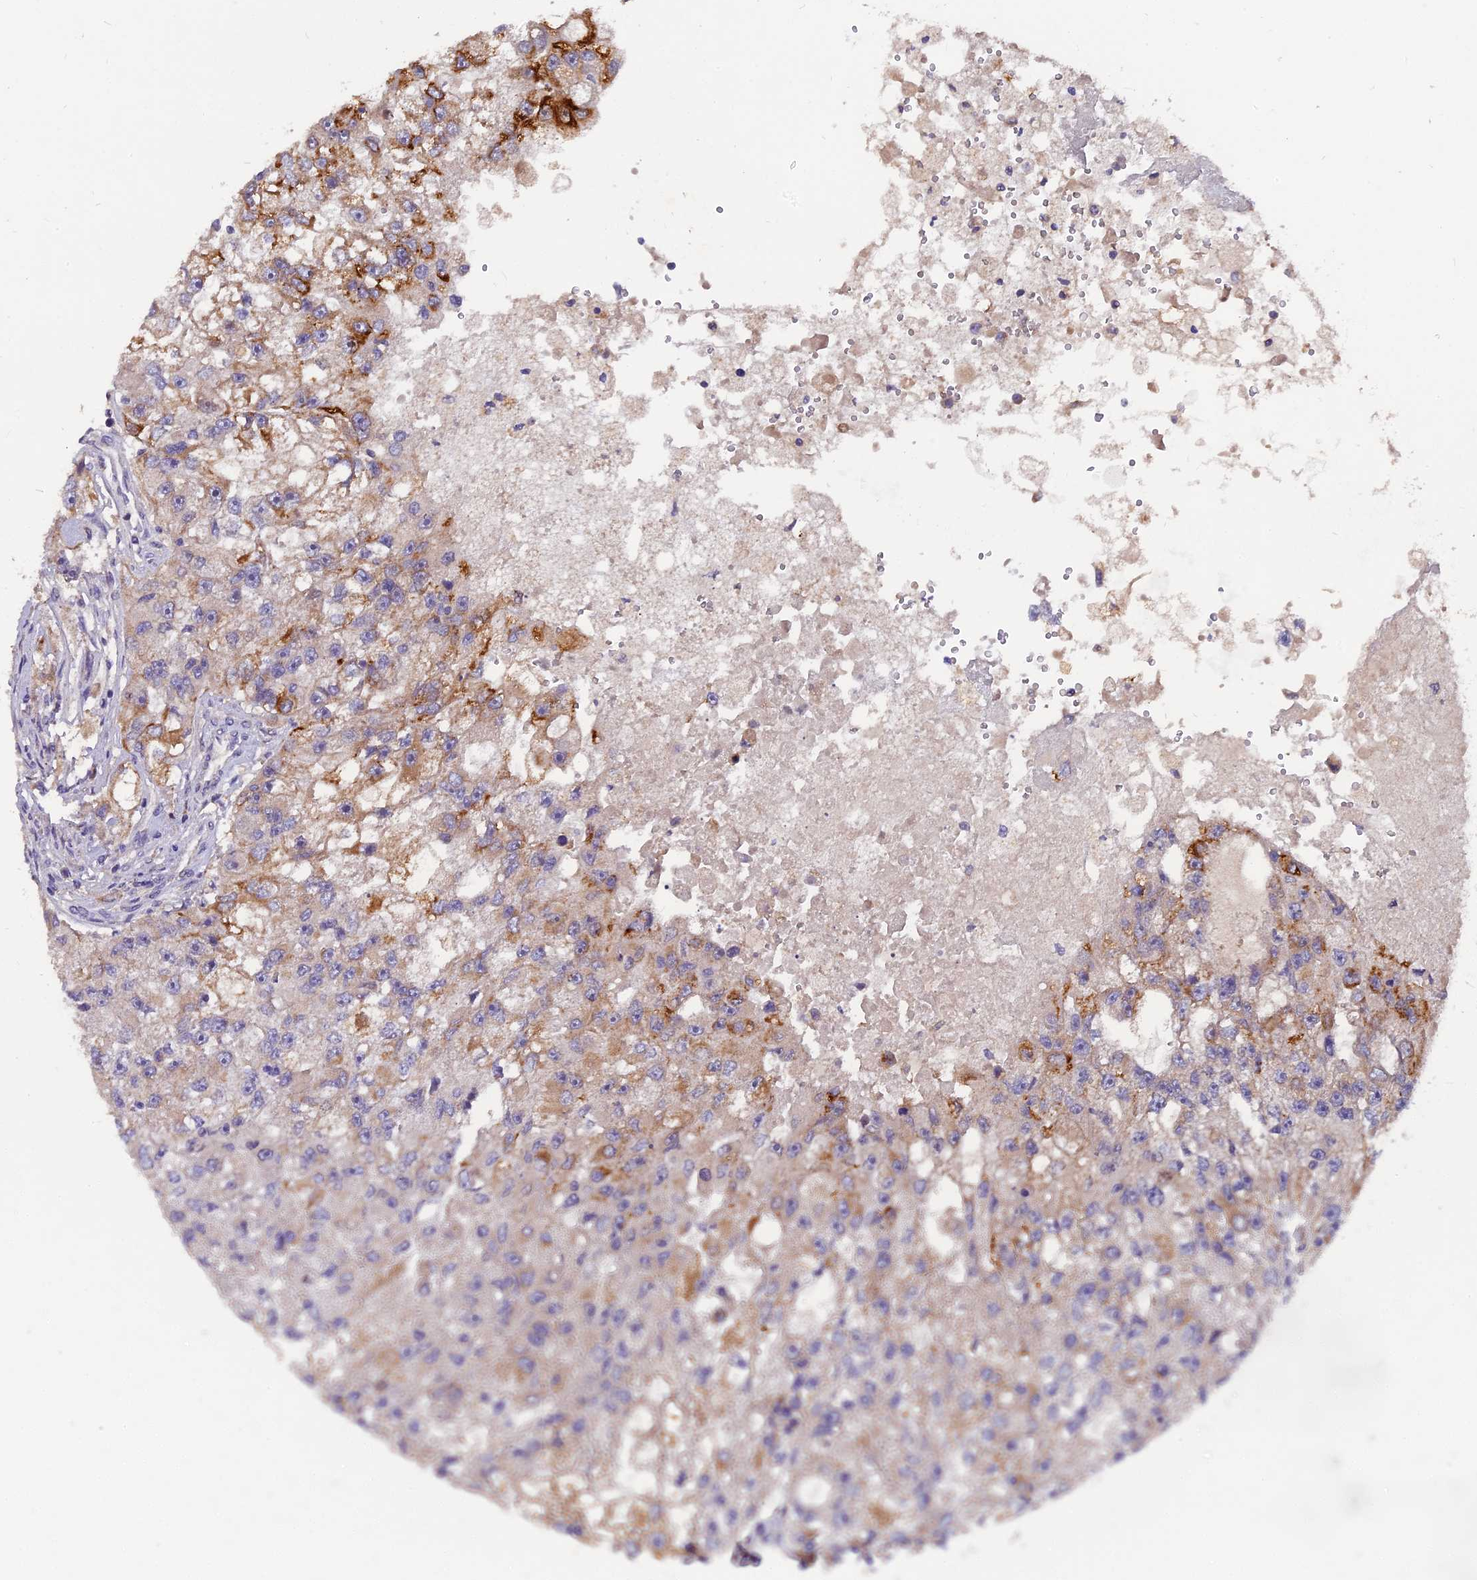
{"staining": {"intensity": "moderate", "quantity": "25%-75%", "location": "cytoplasmic/membranous"}, "tissue": "renal cancer", "cell_type": "Tumor cells", "image_type": "cancer", "snomed": [{"axis": "morphology", "description": "Adenocarcinoma, NOS"}, {"axis": "topography", "description": "Kidney"}], "caption": "This micrograph reveals renal cancer (adenocarcinoma) stained with immunohistochemistry to label a protein in brown. The cytoplasmic/membranous of tumor cells show moderate positivity for the protein. Nuclei are counter-stained blue.", "gene": "ZCCHC2", "patient": {"sex": "male", "age": 63}}